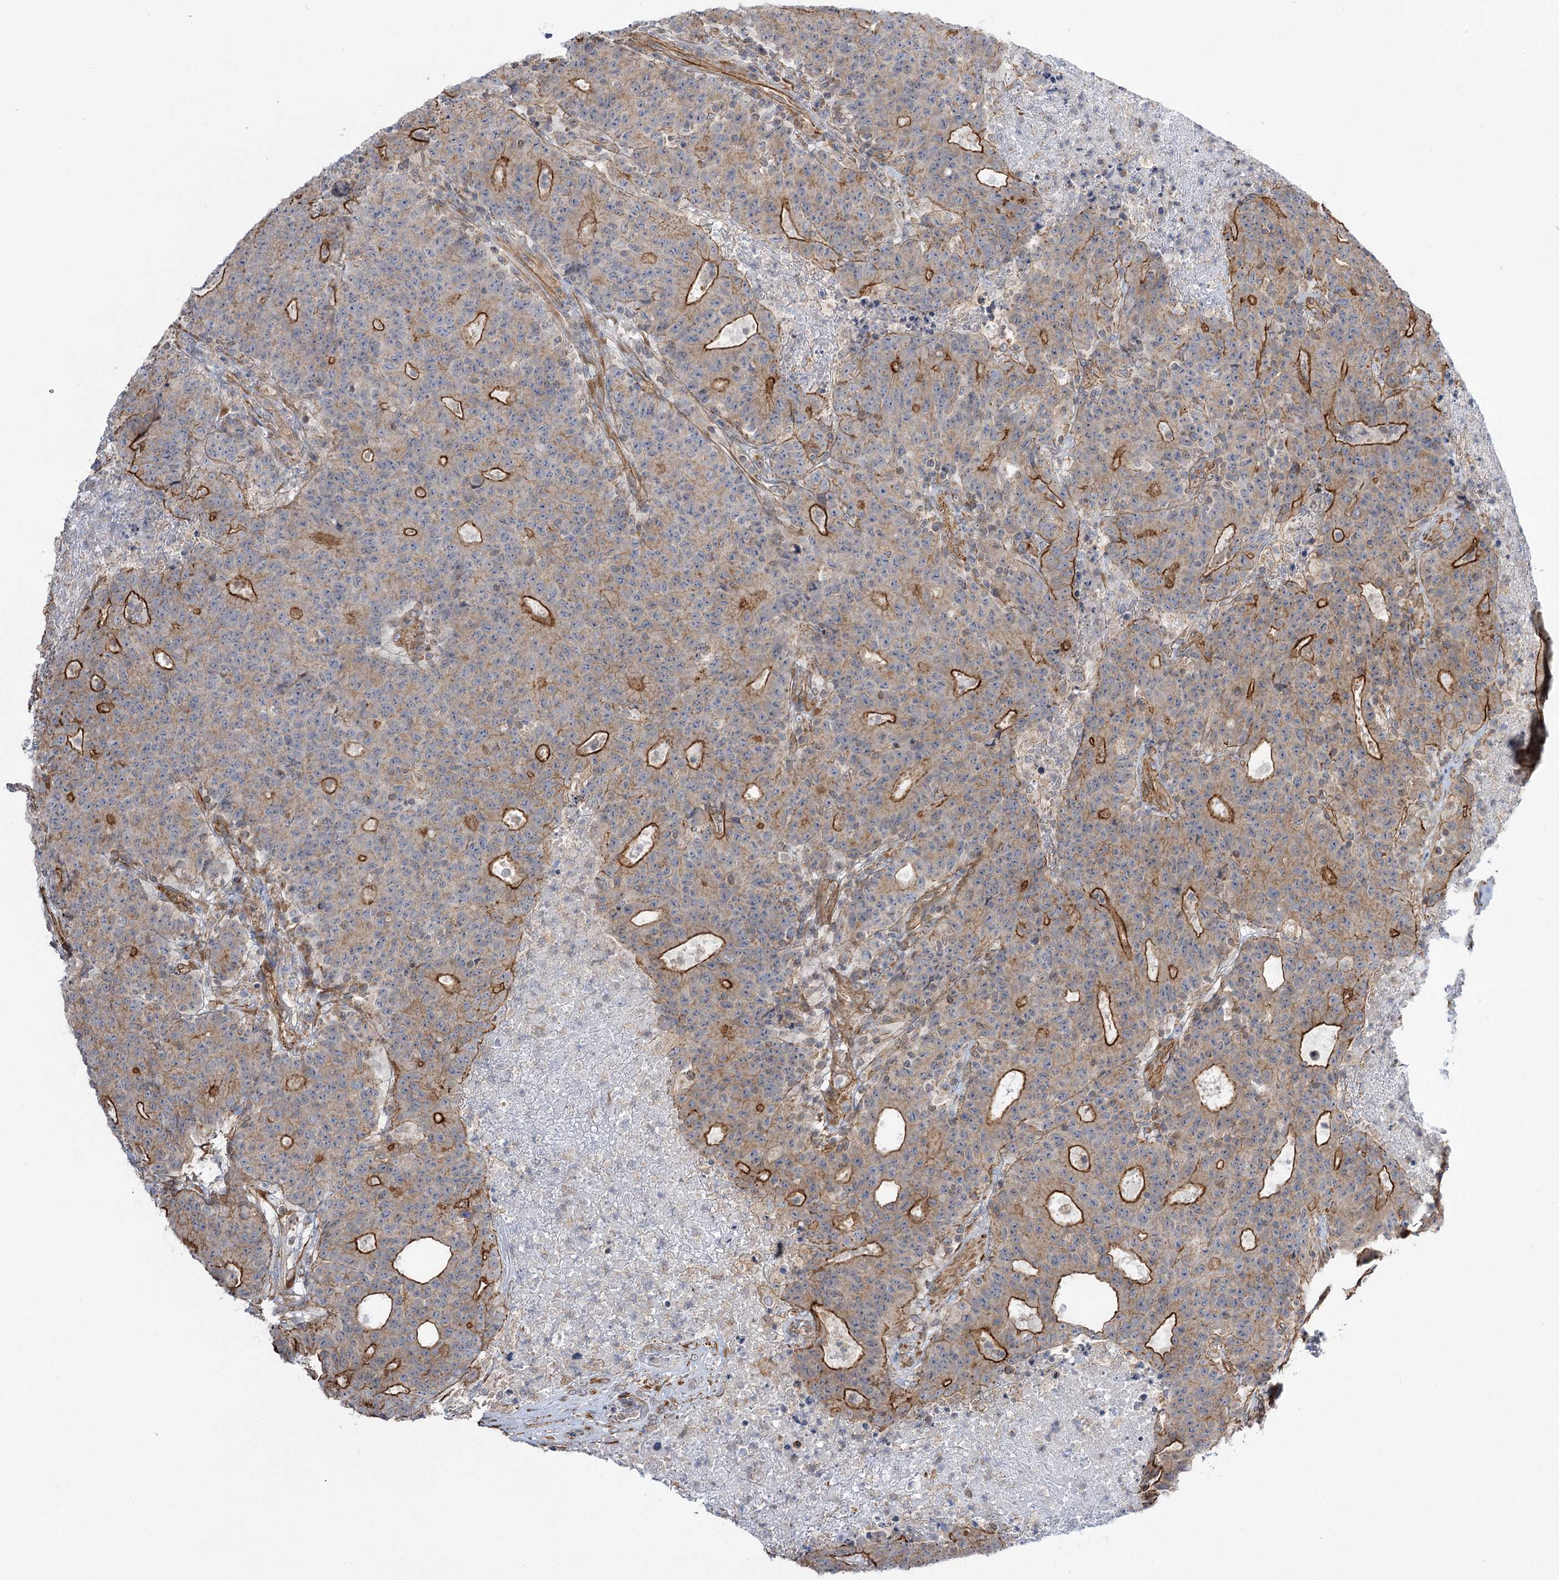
{"staining": {"intensity": "moderate", "quantity": "25%-75%", "location": "cytoplasmic/membranous"}, "tissue": "colorectal cancer", "cell_type": "Tumor cells", "image_type": "cancer", "snomed": [{"axis": "morphology", "description": "Adenocarcinoma, NOS"}, {"axis": "topography", "description": "Colon"}], "caption": "Tumor cells exhibit medium levels of moderate cytoplasmic/membranous staining in about 25%-75% of cells in human colorectal cancer (adenocarcinoma). (DAB = brown stain, brightfield microscopy at high magnification).", "gene": "SH3BP5L", "patient": {"sex": "female", "age": 75}}